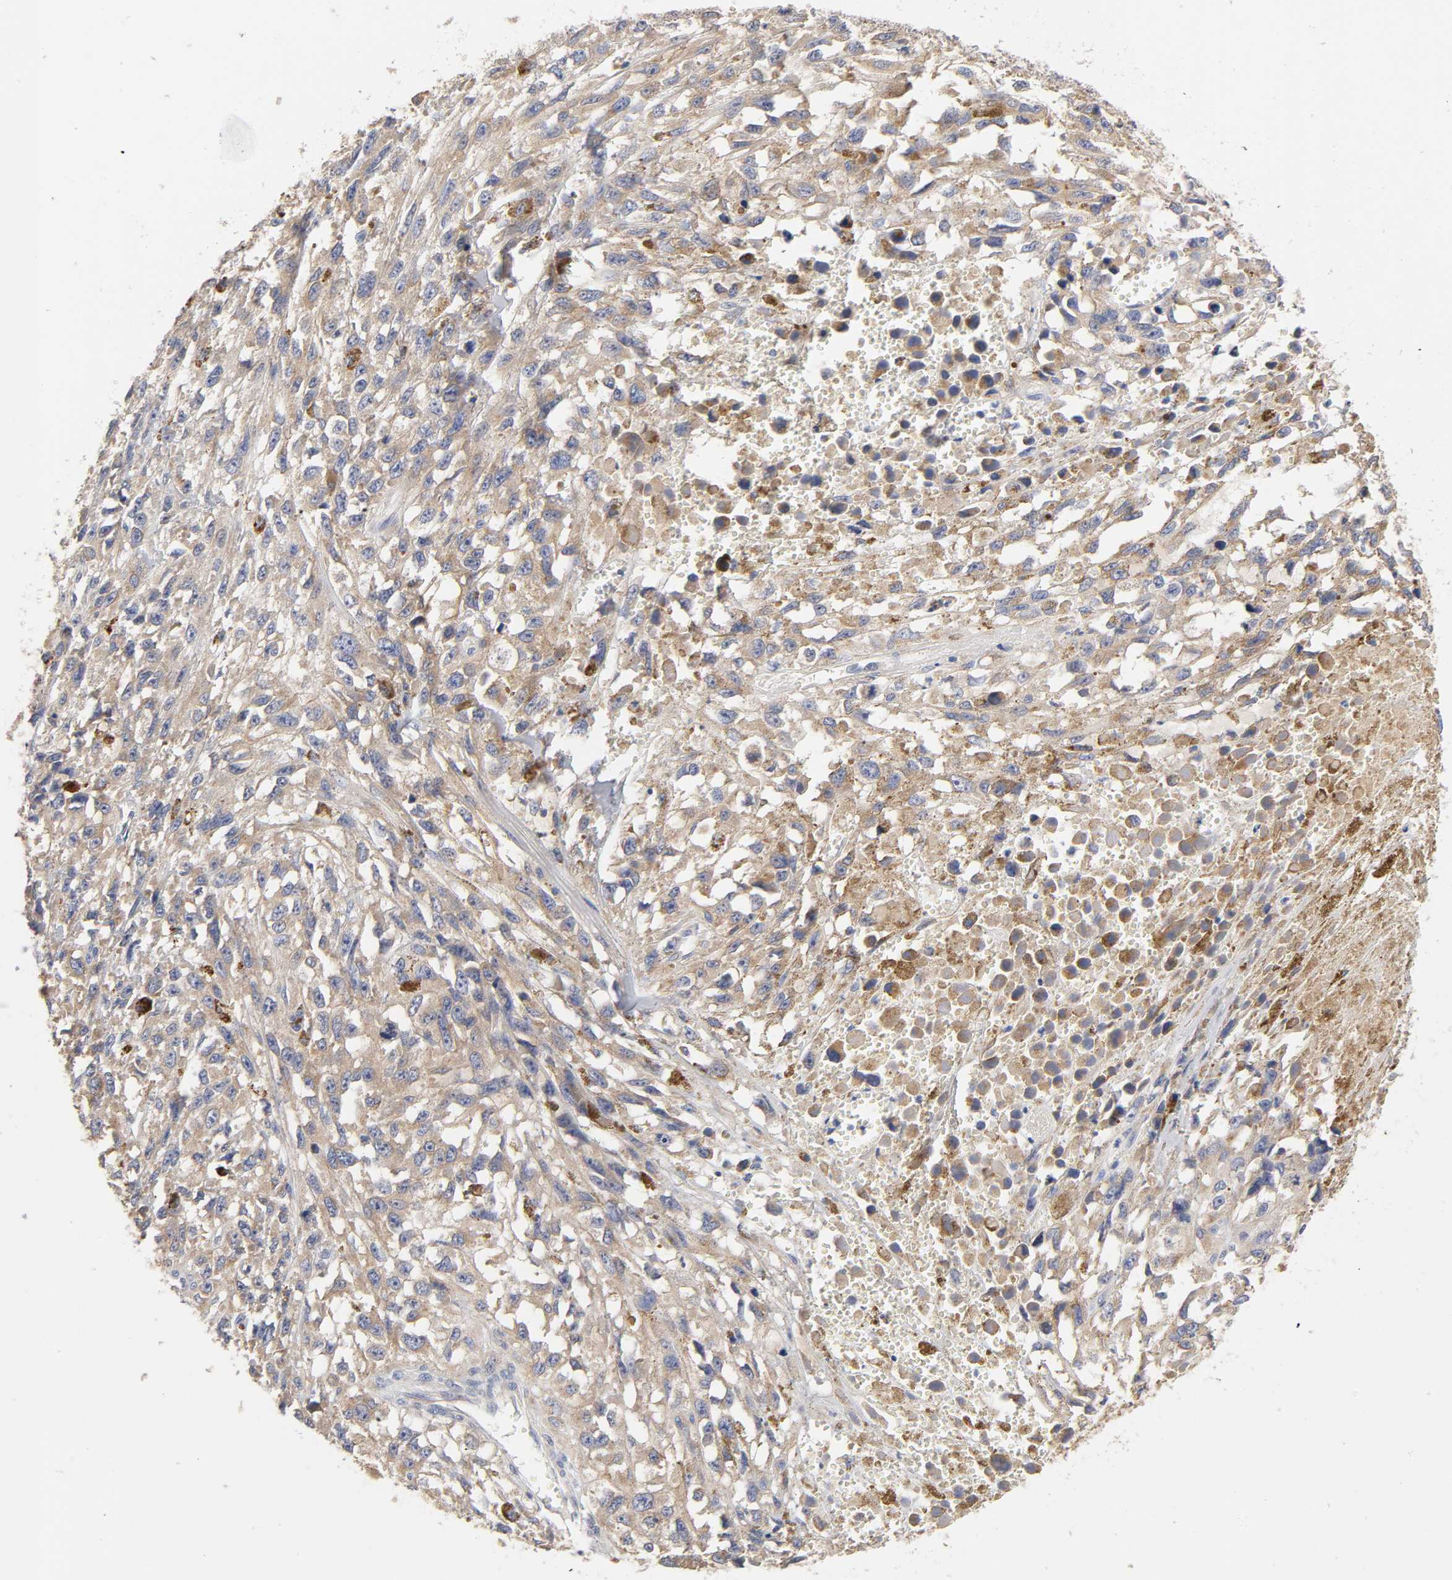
{"staining": {"intensity": "weak", "quantity": ">75%", "location": "cytoplasmic/membranous"}, "tissue": "melanoma", "cell_type": "Tumor cells", "image_type": "cancer", "snomed": [{"axis": "morphology", "description": "Malignant melanoma, Metastatic site"}, {"axis": "topography", "description": "Lymph node"}], "caption": "A low amount of weak cytoplasmic/membranous expression is appreciated in approximately >75% of tumor cells in melanoma tissue. Using DAB (3,3'-diaminobenzidine) (brown) and hematoxylin (blue) stains, captured at high magnification using brightfield microscopy.", "gene": "C17orf75", "patient": {"sex": "male", "age": 59}}